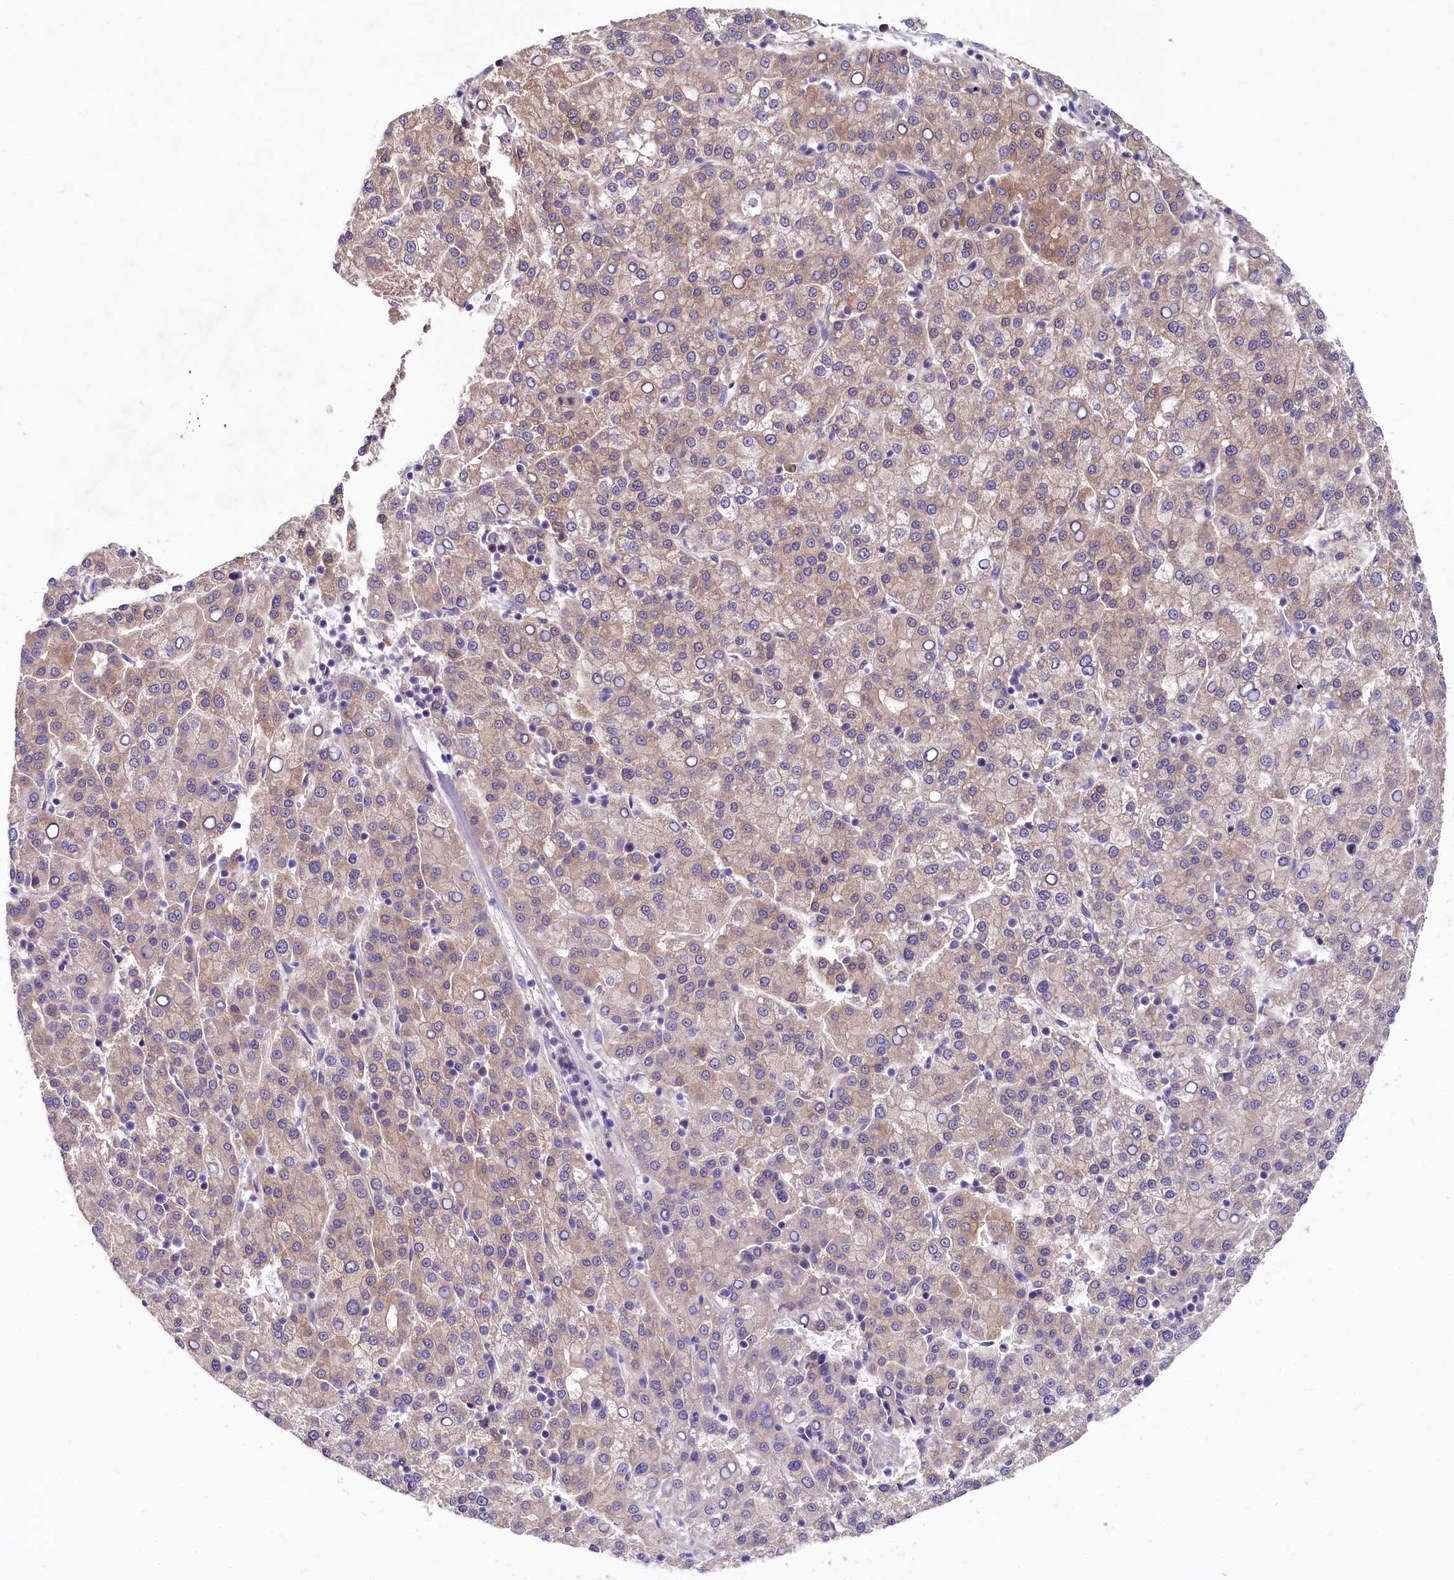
{"staining": {"intensity": "moderate", "quantity": ">75%", "location": "cytoplasmic/membranous"}, "tissue": "liver cancer", "cell_type": "Tumor cells", "image_type": "cancer", "snomed": [{"axis": "morphology", "description": "Carcinoma, Hepatocellular, NOS"}, {"axis": "topography", "description": "Liver"}], "caption": "Liver hepatocellular carcinoma stained for a protein (brown) exhibits moderate cytoplasmic/membranous positive expression in approximately >75% of tumor cells.", "gene": "QARS1", "patient": {"sex": "female", "age": 58}}